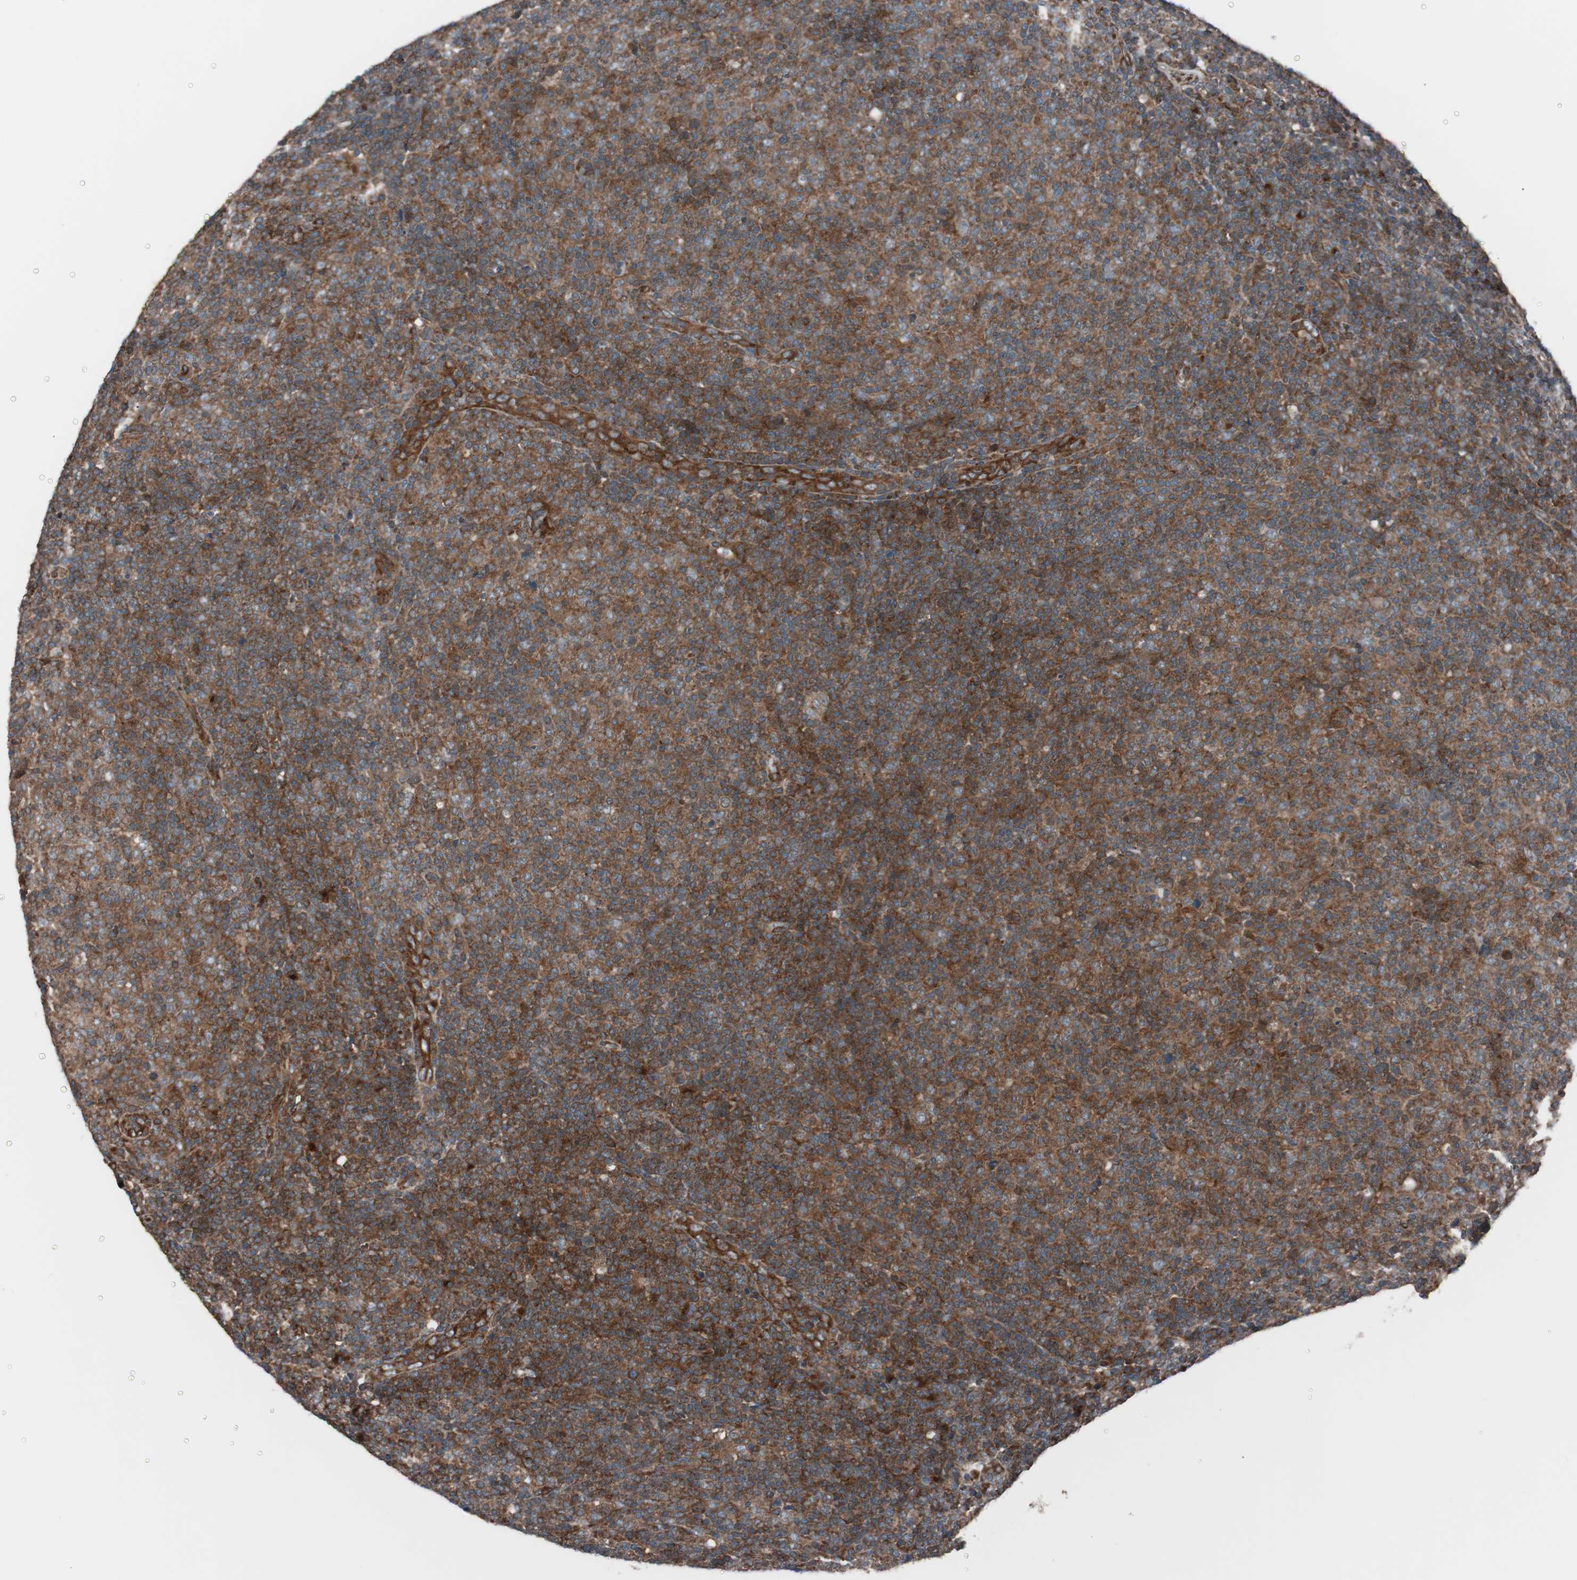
{"staining": {"intensity": "moderate", "quantity": ">75%", "location": "cytoplasmic/membranous"}, "tissue": "lymphoma", "cell_type": "Tumor cells", "image_type": "cancer", "snomed": [{"axis": "morphology", "description": "Malignant lymphoma, non-Hodgkin's type, Low grade"}, {"axis": "topography", "description": "Lymph node"}], "caption": "This is an image of immunohistochemistry (IHC) staining of lymphoma, which shows moderate staining in the cytoplasmic/membranous of tumor cells.", "gene": "SEC31A", "patient": {"sex": "male", "age": 70}}